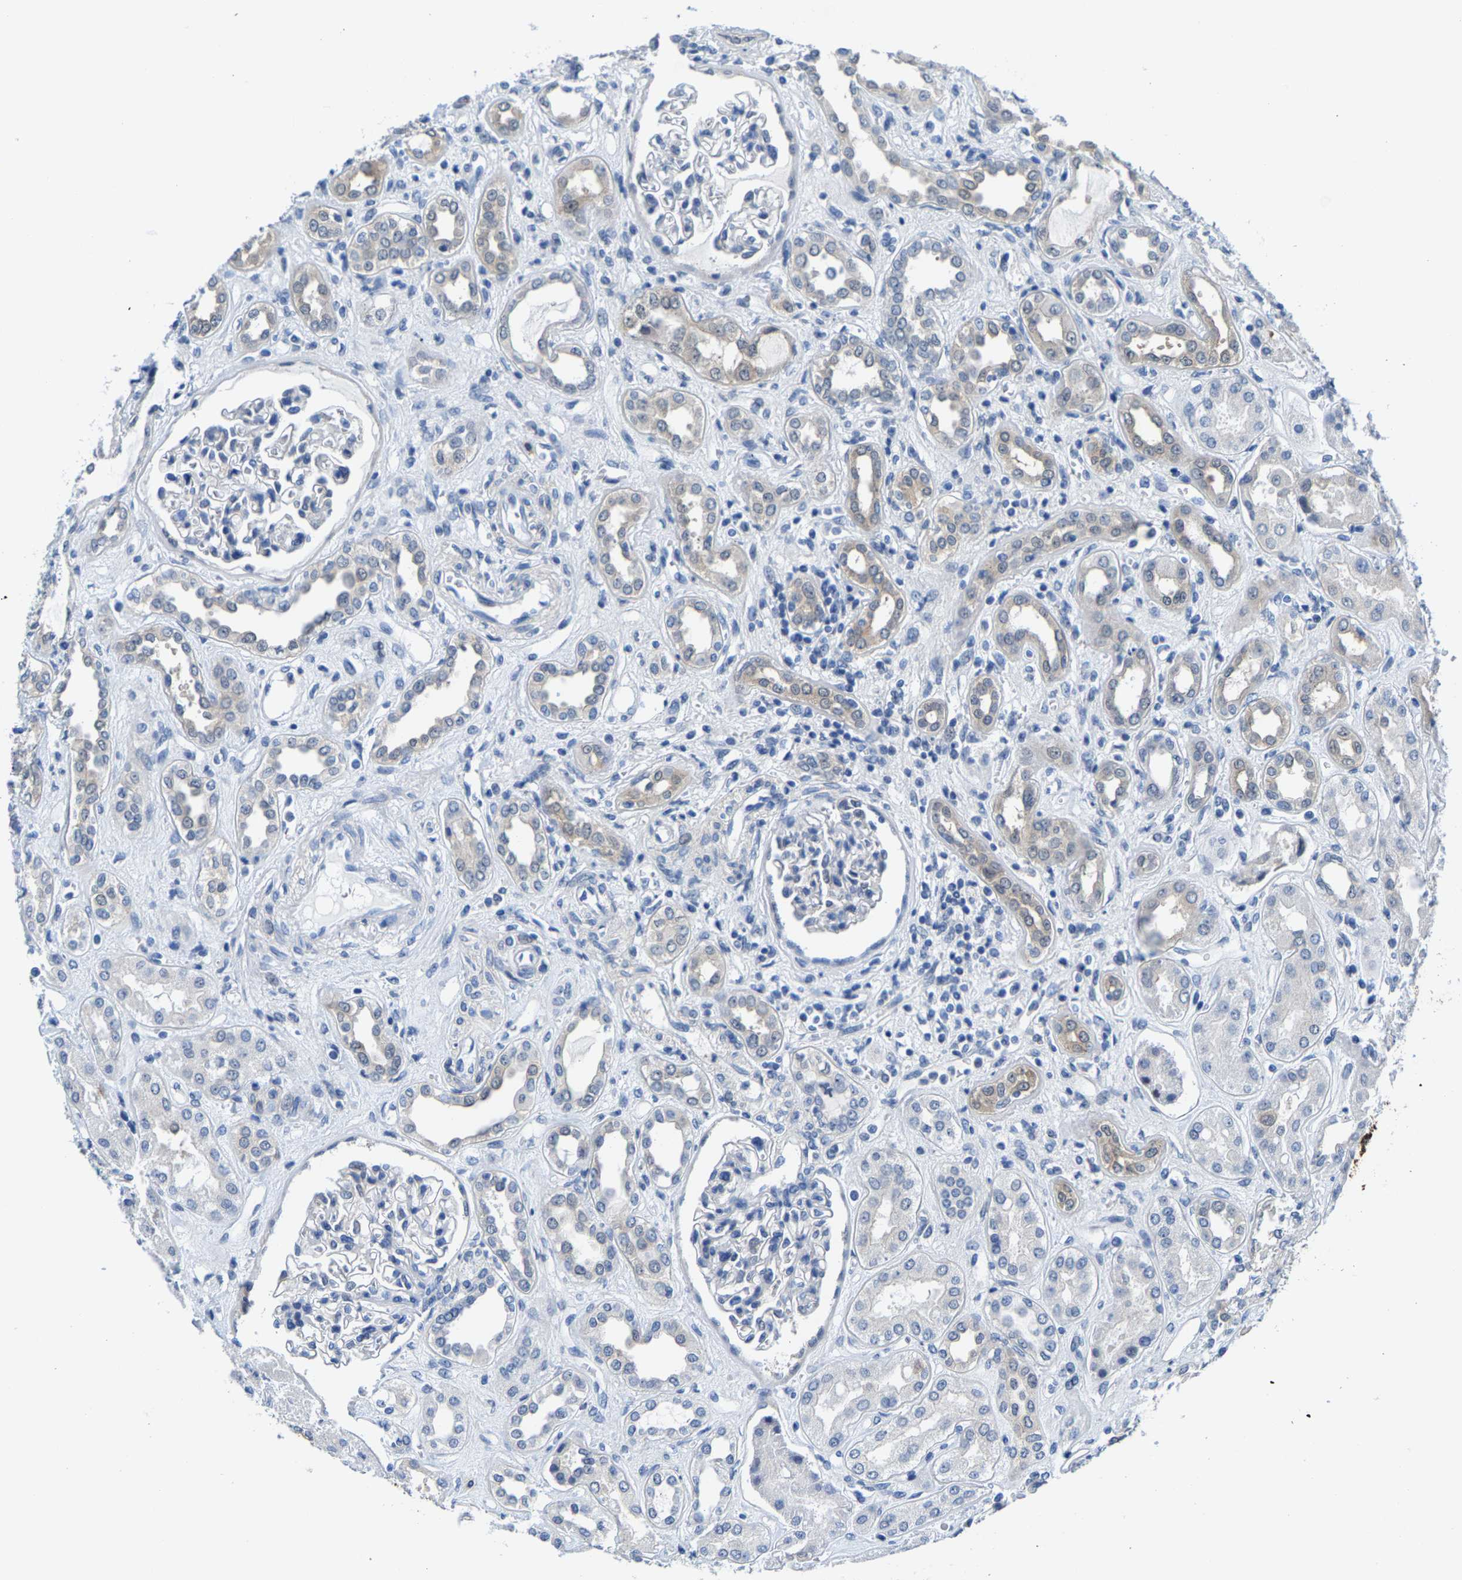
{"staining": {"intensity": "negative", "quantity": "none", "location": "none"}, "tissue": "kidney", "cell_type": "Cells in glomeruli", "image_type": "normal", "snomed": [{"axis": "morphology", "description": "Normal tissue, NOS"}, {"axis": "topography", "description": "Kidney"}], "caption": "IHC micrograph of normal human kidney stained for a protein (brown), which exhibits no expression in cells in glomeruli.", "gene": "SSH3", "patient": {"sex": "male", "age": 59}}